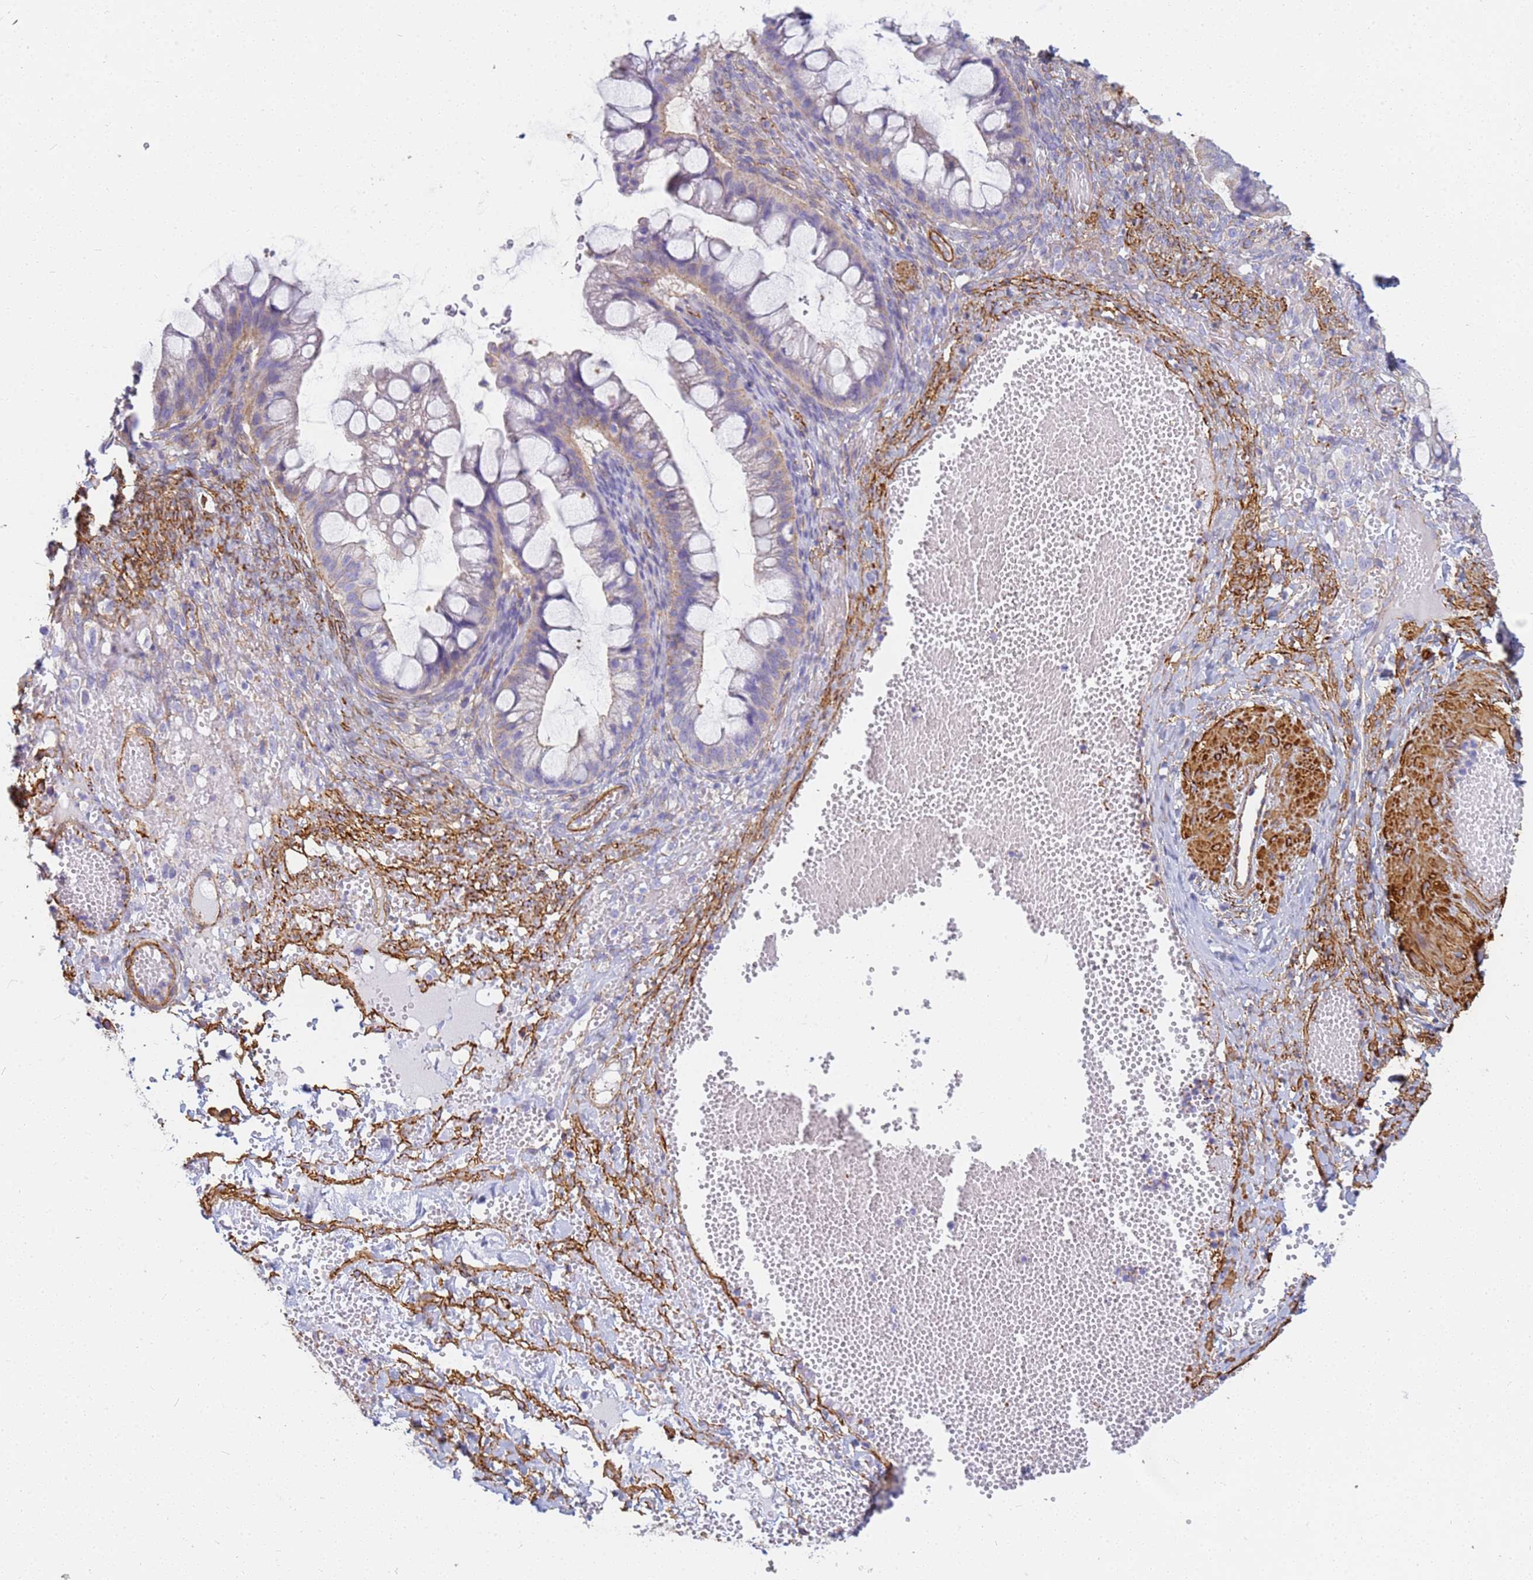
{"staining": {"intensity": "weak", "quantity": "25%-75%", "location": "cytoplasmic/membranous"}, "tissue": "ovarian cancer", "cell_type": "Tumor cells", "image_type": "cancer", "snomed": [{"axis": "morphology", "description": "Cystadenocarcinoma, mucinous, NOS"}, {"axis": "topography", "description": "Ovary"}], "caption": "This histopathology image displays ovarian mucinous cystadenocarcinoma stained with immunohistochemistry to label a protein in brown. The cytoplasmic/membranous of tumor cells show weak positivity for the protein. Nuclei are counter-stained blue.", "gene": "TPM1", "patient": {"sex": "female", "age": 73}}